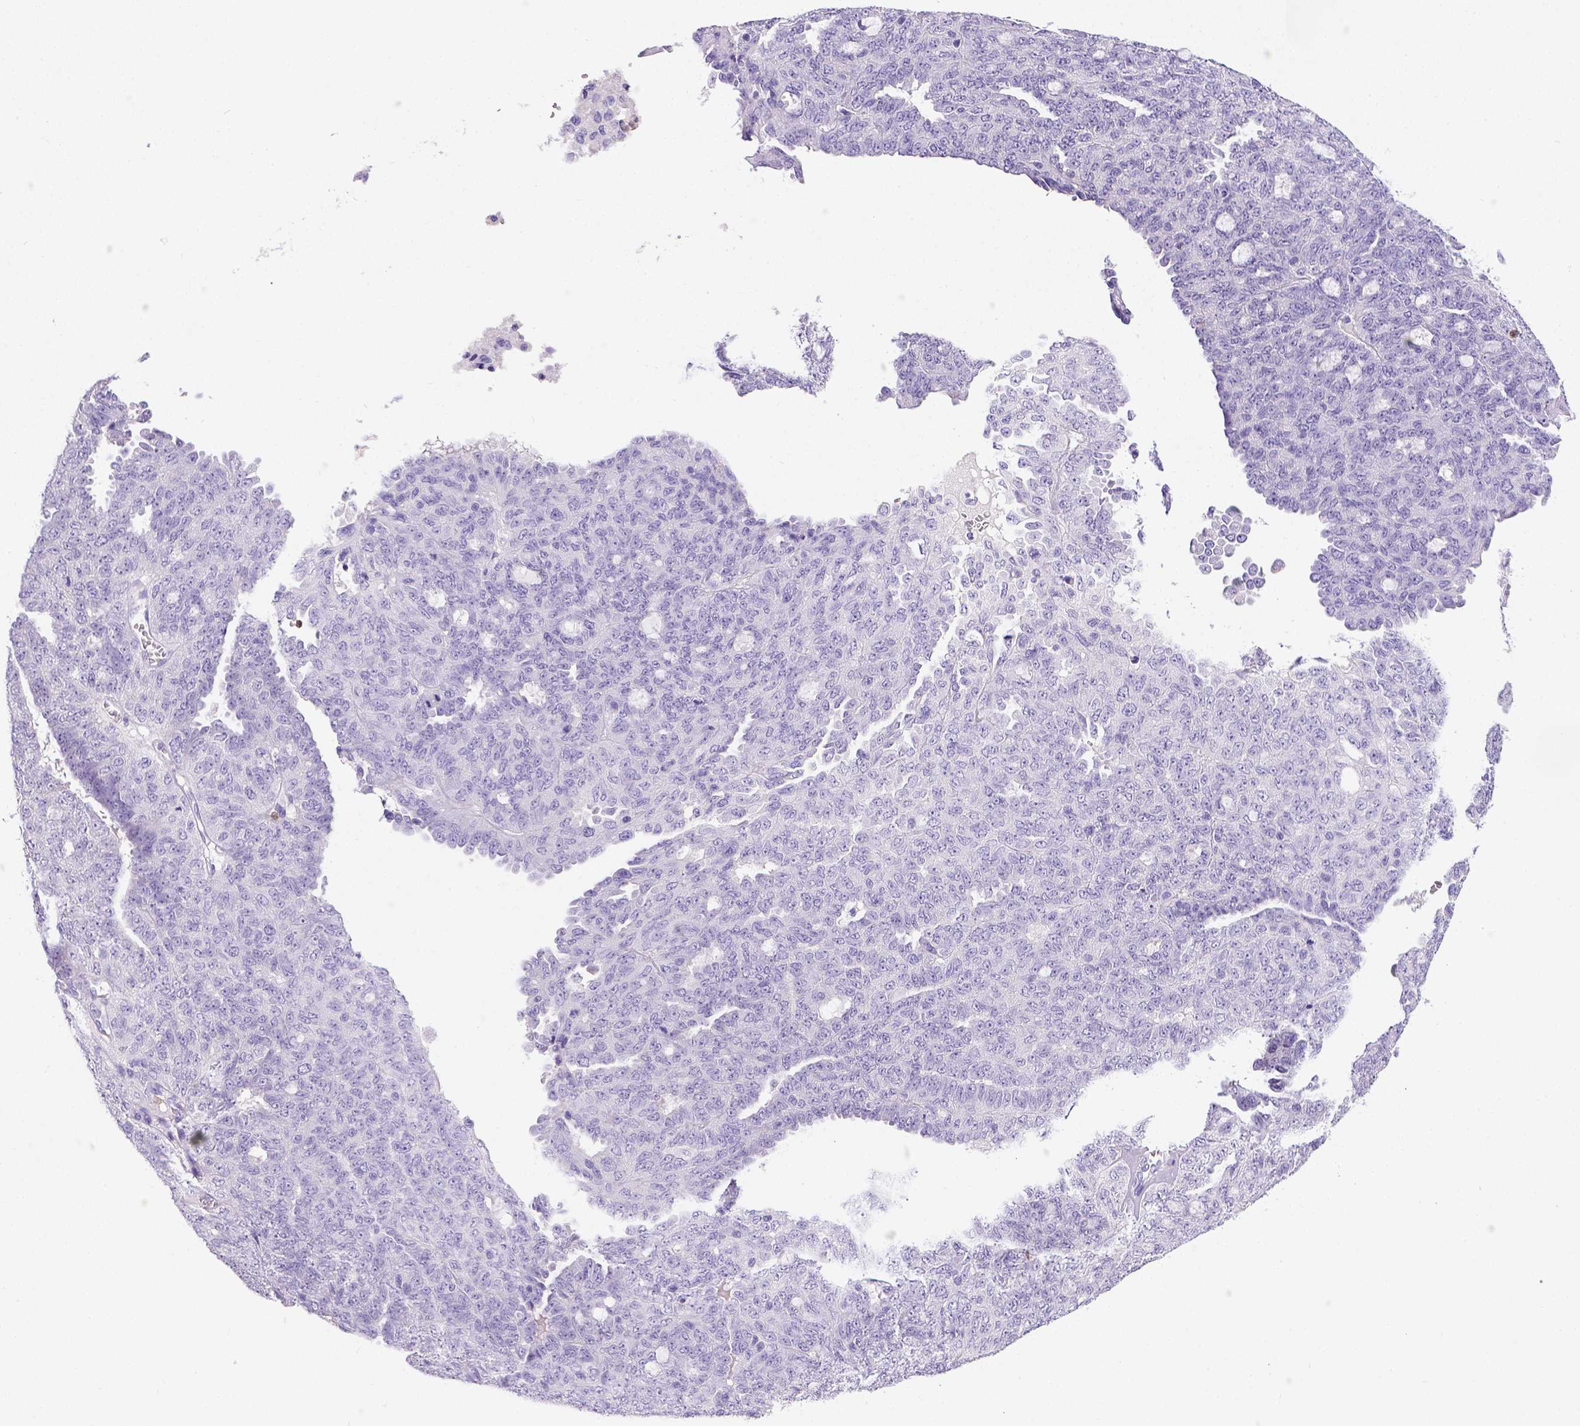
{"staining": {"intensity": "negative", "quantity": "none", "location": "none"}, "tissue": "ovarian cancer", "cell_type": "Tumor cells", "image_type": "cancer", "snomed": [{"axis": "morphology", "description": "Cystadenocarcinoma, serous, NOS"}, {"axis": "topography", "description": "Ovary"}], "caption": "High power microscopy image of an IHC micrograph of serous cystadenocarcinoma (ovarian), revealing no significant expression in tumor cells.", "gene": "CD3E", "patient": {"sex": "female", "age": 71}}